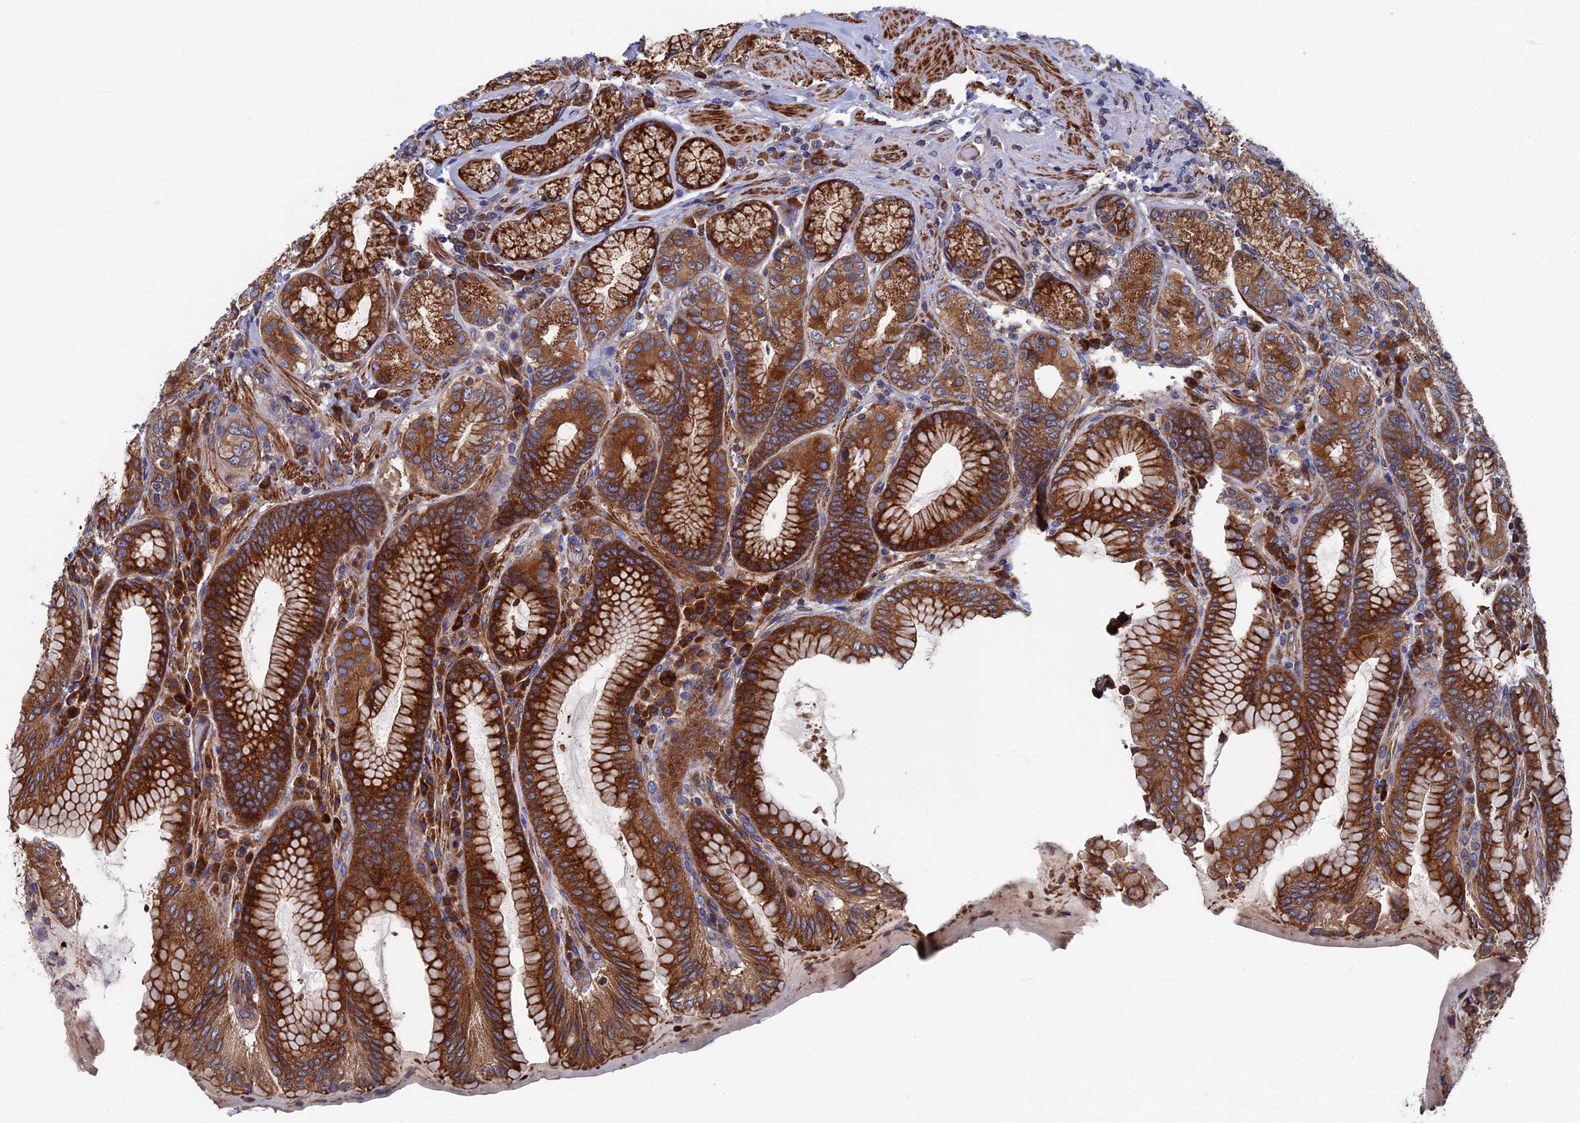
{"staining": {"intensity": "strong", "quantity": ">75%", "location": "cytoplasmic/membranous"}, "tissue": "stomach", "cell_type": "Glandular cells", "image_type": "normal", "snomed": [{"axis": "morphology", "description": "Normal tissue, NOS"}, {"axis": "topography", "description": "Stomach, upper"}, {"axis": "topography", "description": "Stomach, lower"}], "caption": "Immunohistochemistry of benign stomach reveals high levels of strong cytoplasmic/membranous positivity in approximately >75% of glandular cells. The staining was performed using DAB (3,3'-diaminobenzidine) to visualize the protein expression in brown, while the nuclei were stained in blue with hematoxylin (Magnification: 20x).", "gene": "DNAJC3", "patient": {"sex": "female", "age": 76}}